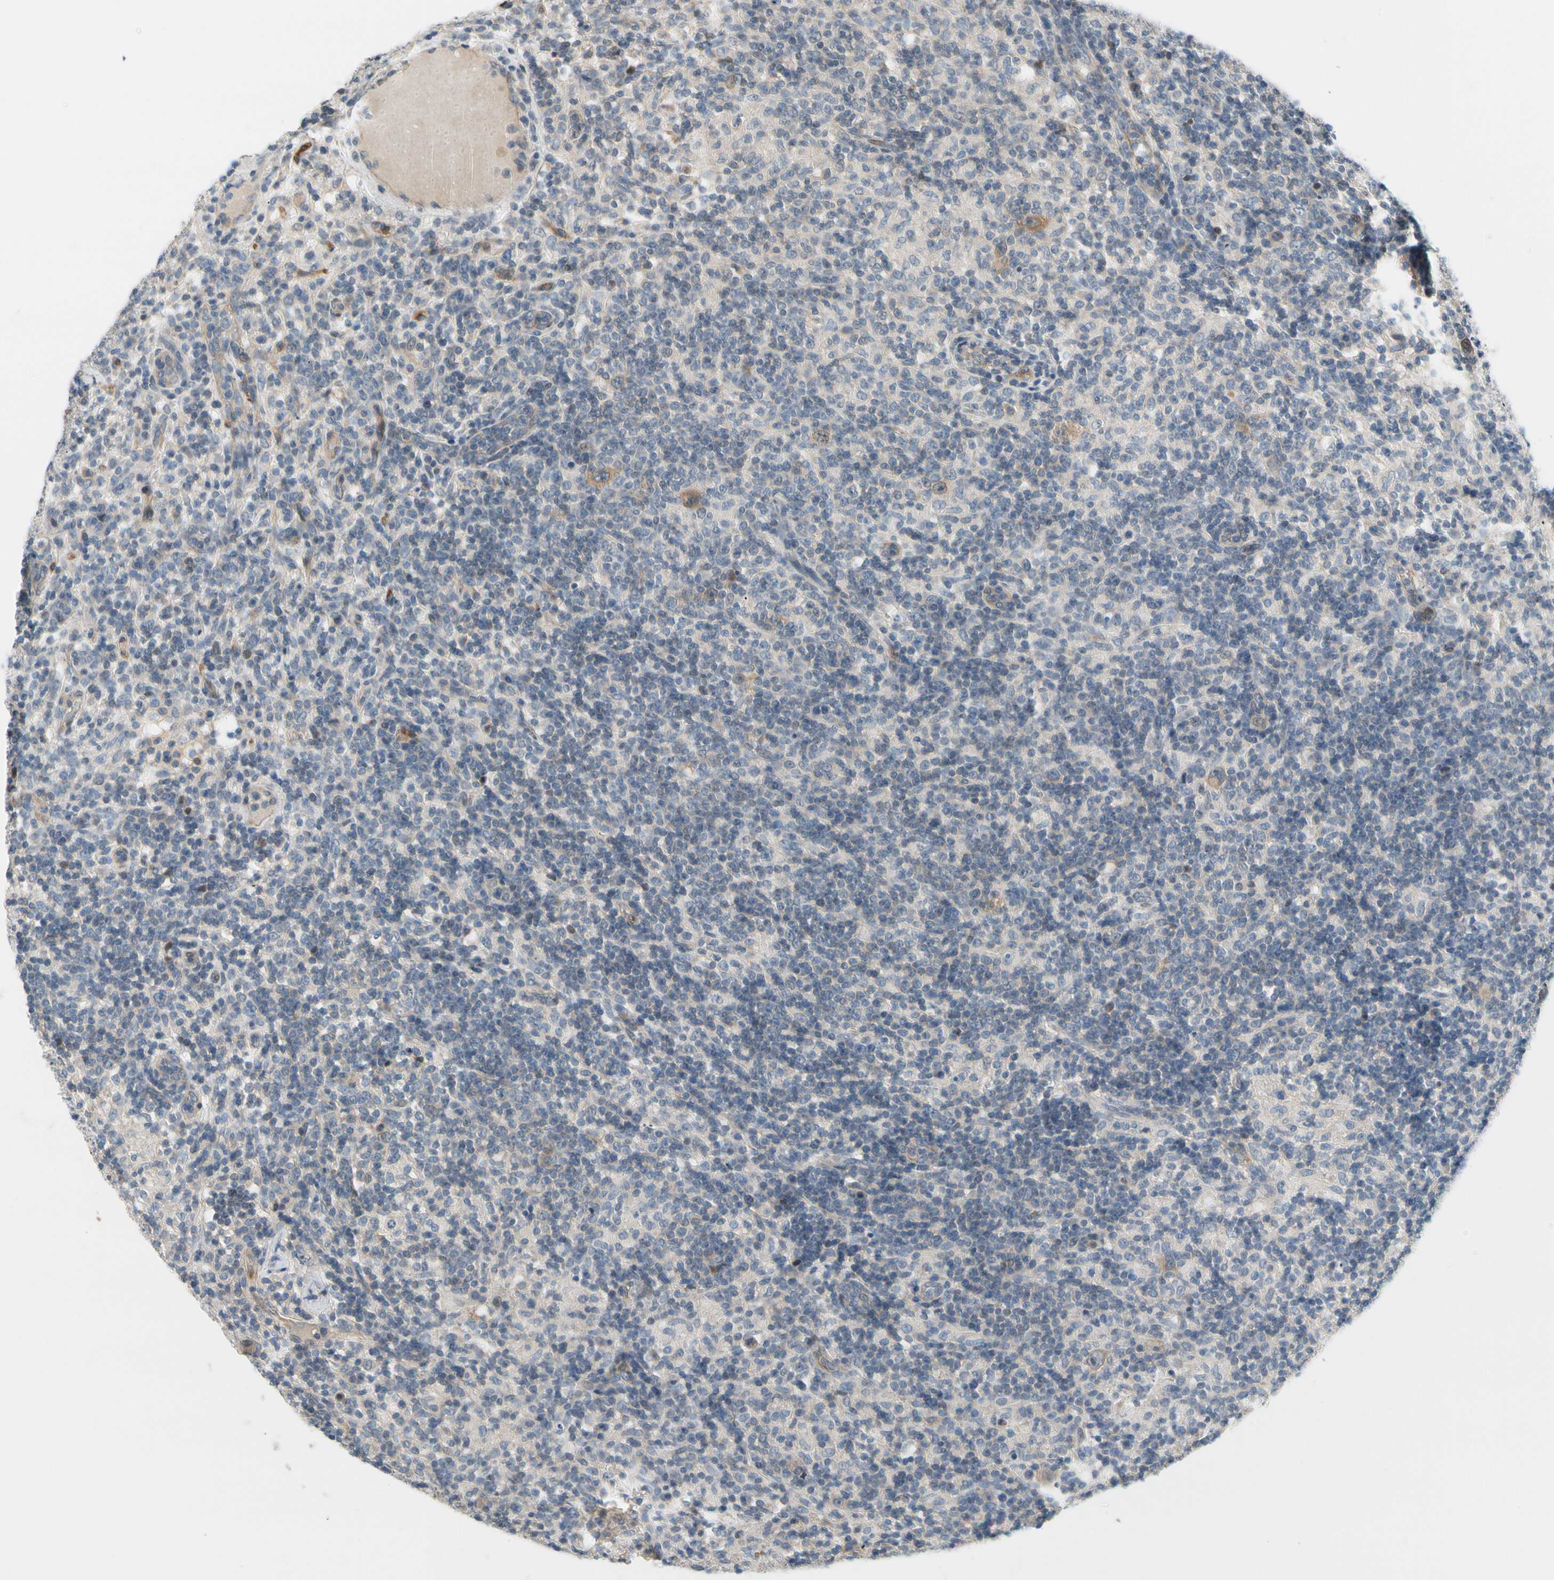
{"staining": {"intensity": "moderate", "quantity": ">75%", "location": "cytoplasmic/membranous"}, "tissue": "lymphoma", "cell_type": "Tumor cells", "image_type": "cancer", "snomed": [{"axis": "morphology", "description": "Hodgkin's disease, NOS"}, {"axis": "topography", "description": "Lymph node"}], "caption": "There is medium levels of moderate cytoplasmic/membranous staining in tumor cells of lymphoma, as demonstrated by immunohistochemical staining (brown color).", "gene": "CFAP36", "patient": {"sex": "male", "age": 70}}